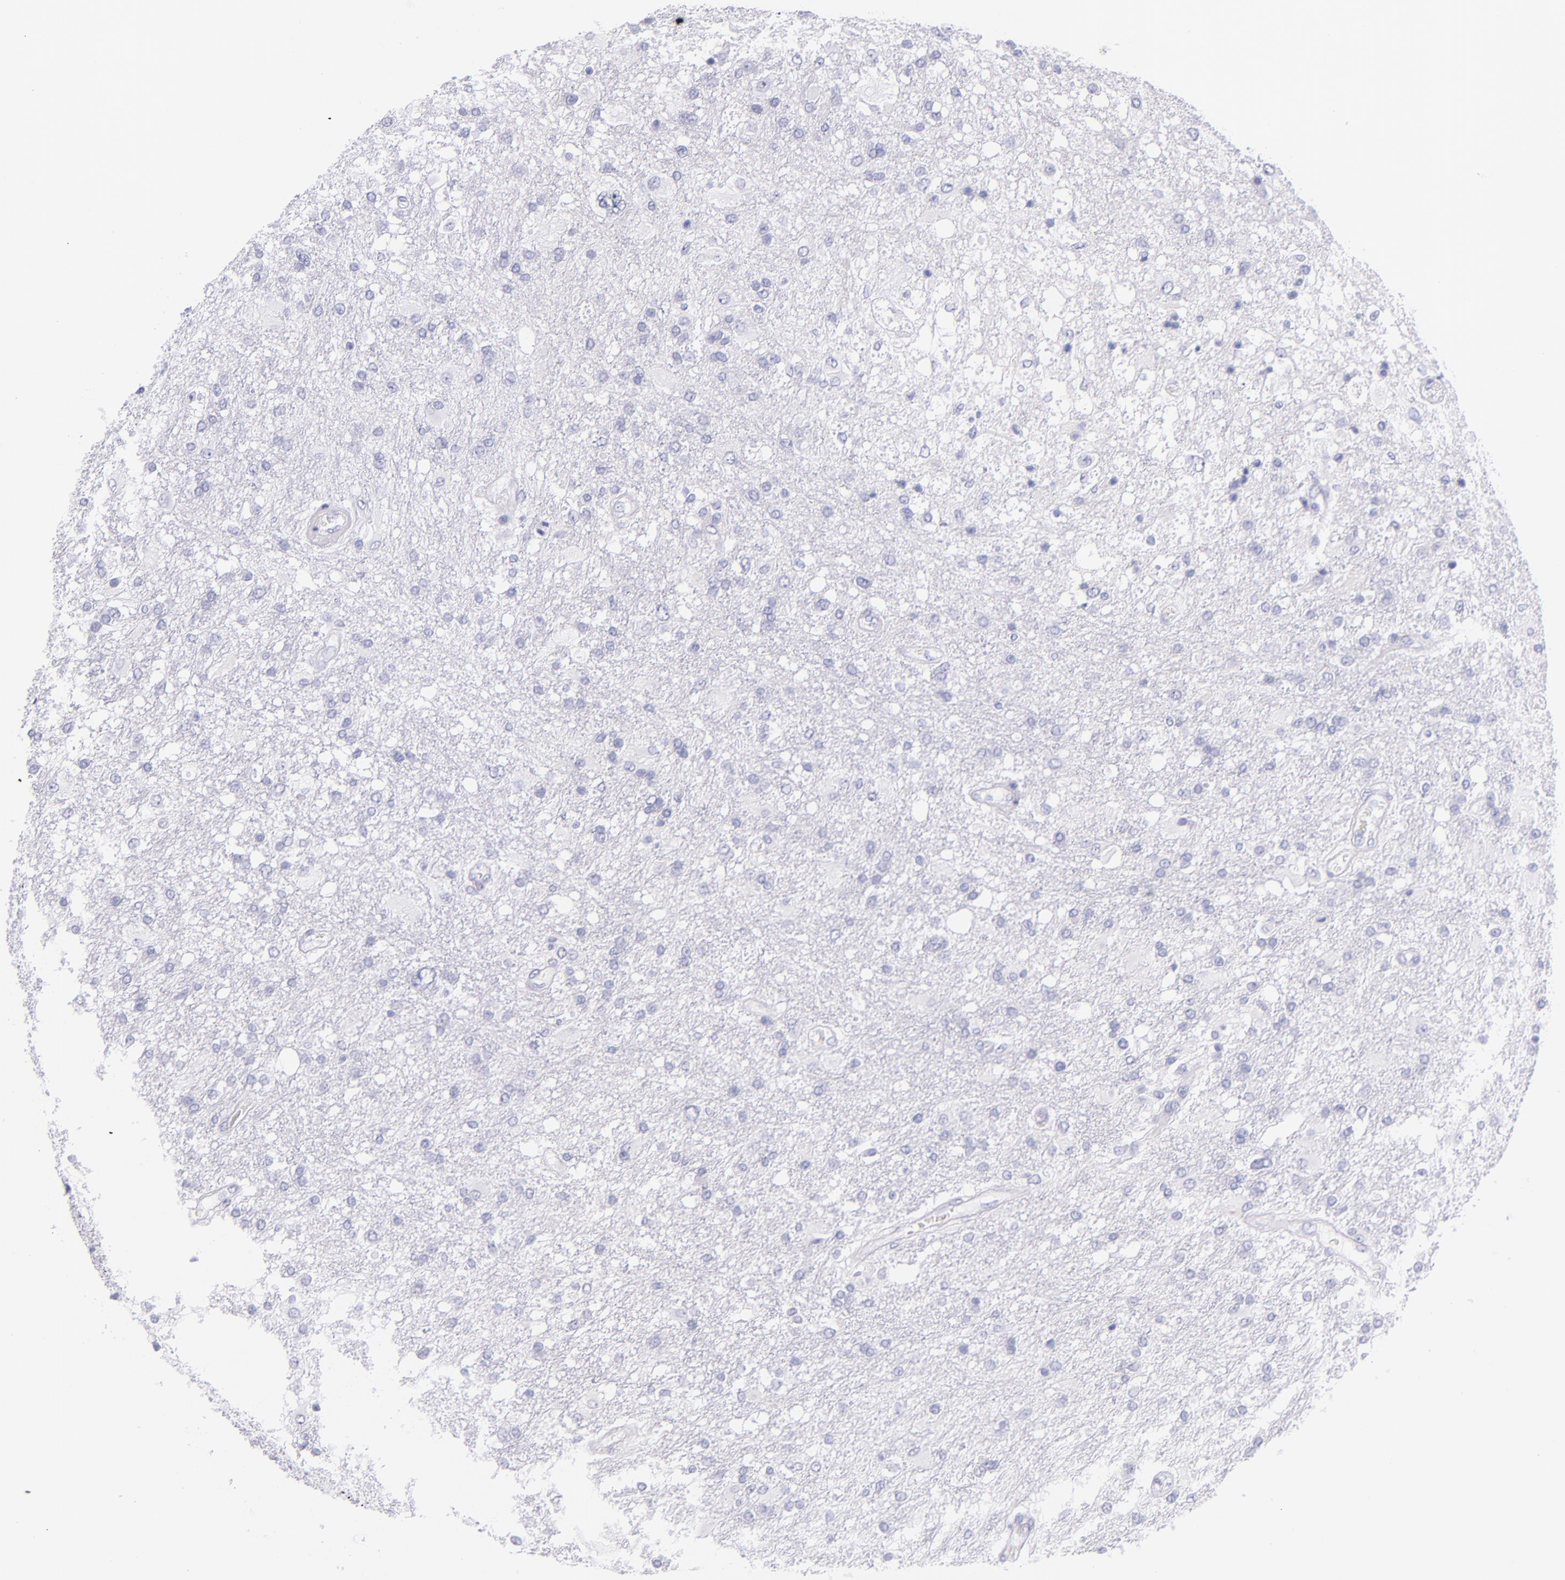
{"staining": {"intensity": "negative", "quantity": "none", "location": "none"}, "tissue": "glioma", "cell_type": "Tumor cells", "image_type": "cancer", "snomed": [{"axis": "morphology", "description": "Glioma, malignant, High grade"}, {"axis": "topography", "description": "Cerebral cortex"}], "caption": "This photomicrograph is of malignant glioma (high-grade) stained with immunohistochemistry to label a protein in brown with the nuclei are counter-stained blue. There is no positivity in tumor cells.", "gene": "IRF4", "patient": {"sex": "male", "age": 79}}